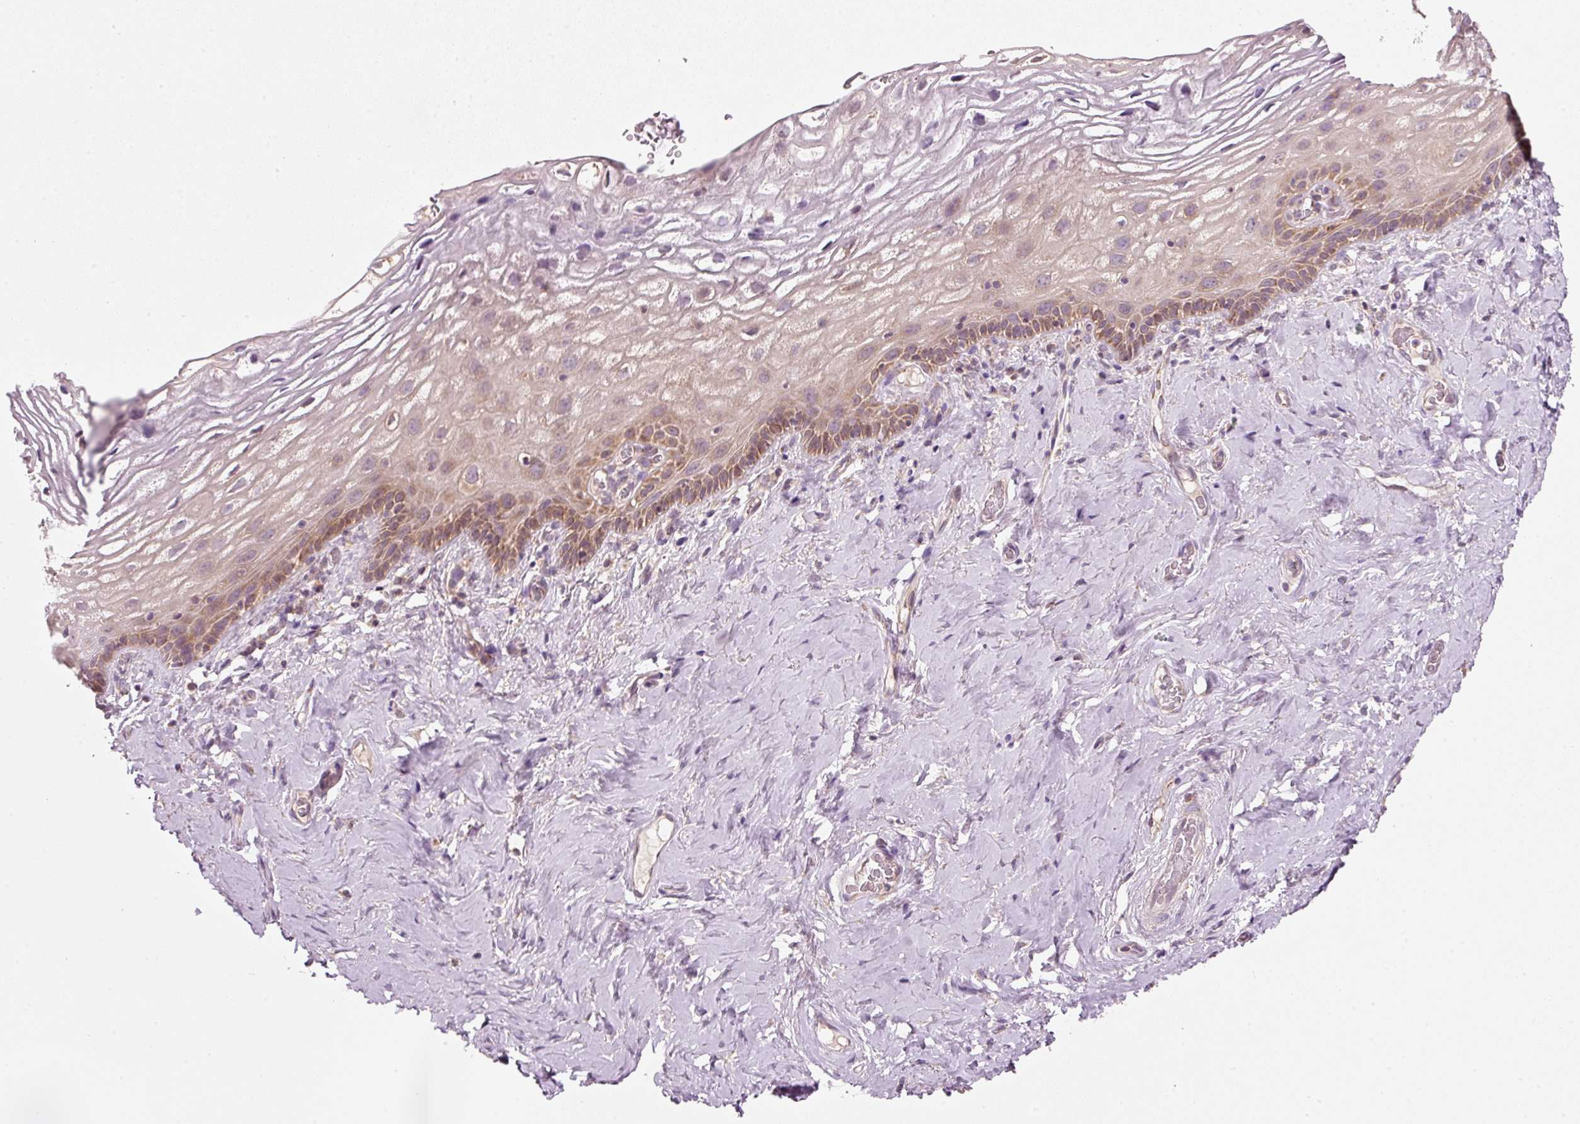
{"staining": {"intensity": "moderate", "quantity": "25%-75%", "location": "cytoplasmic/membranous"}, "tissue": "vagina", "cell_type": "Squamous epithelial cells", "image_type": "normal", "snomed": [{"axis": "morphology", "description": "Normal tissue, NOS"}, {"axis": "morphology", "description": "Adenocarcinoma, NOS"}, {"axis": "topography", "description": "Rectum"}, {"axis": "topography", "description": "Vagina"}, {"axis": "topography", "description": "Peripheral nerve tissue"}], "caption": "Protein expression by immunohistochemistry (IHC) displays moderate cytoplasmic/membranous expression in about 25%-75% of squamous epithelial cells in normal vagina.", "gene": "FAM78B", "patient": {"sex": "female", "age": 71}}